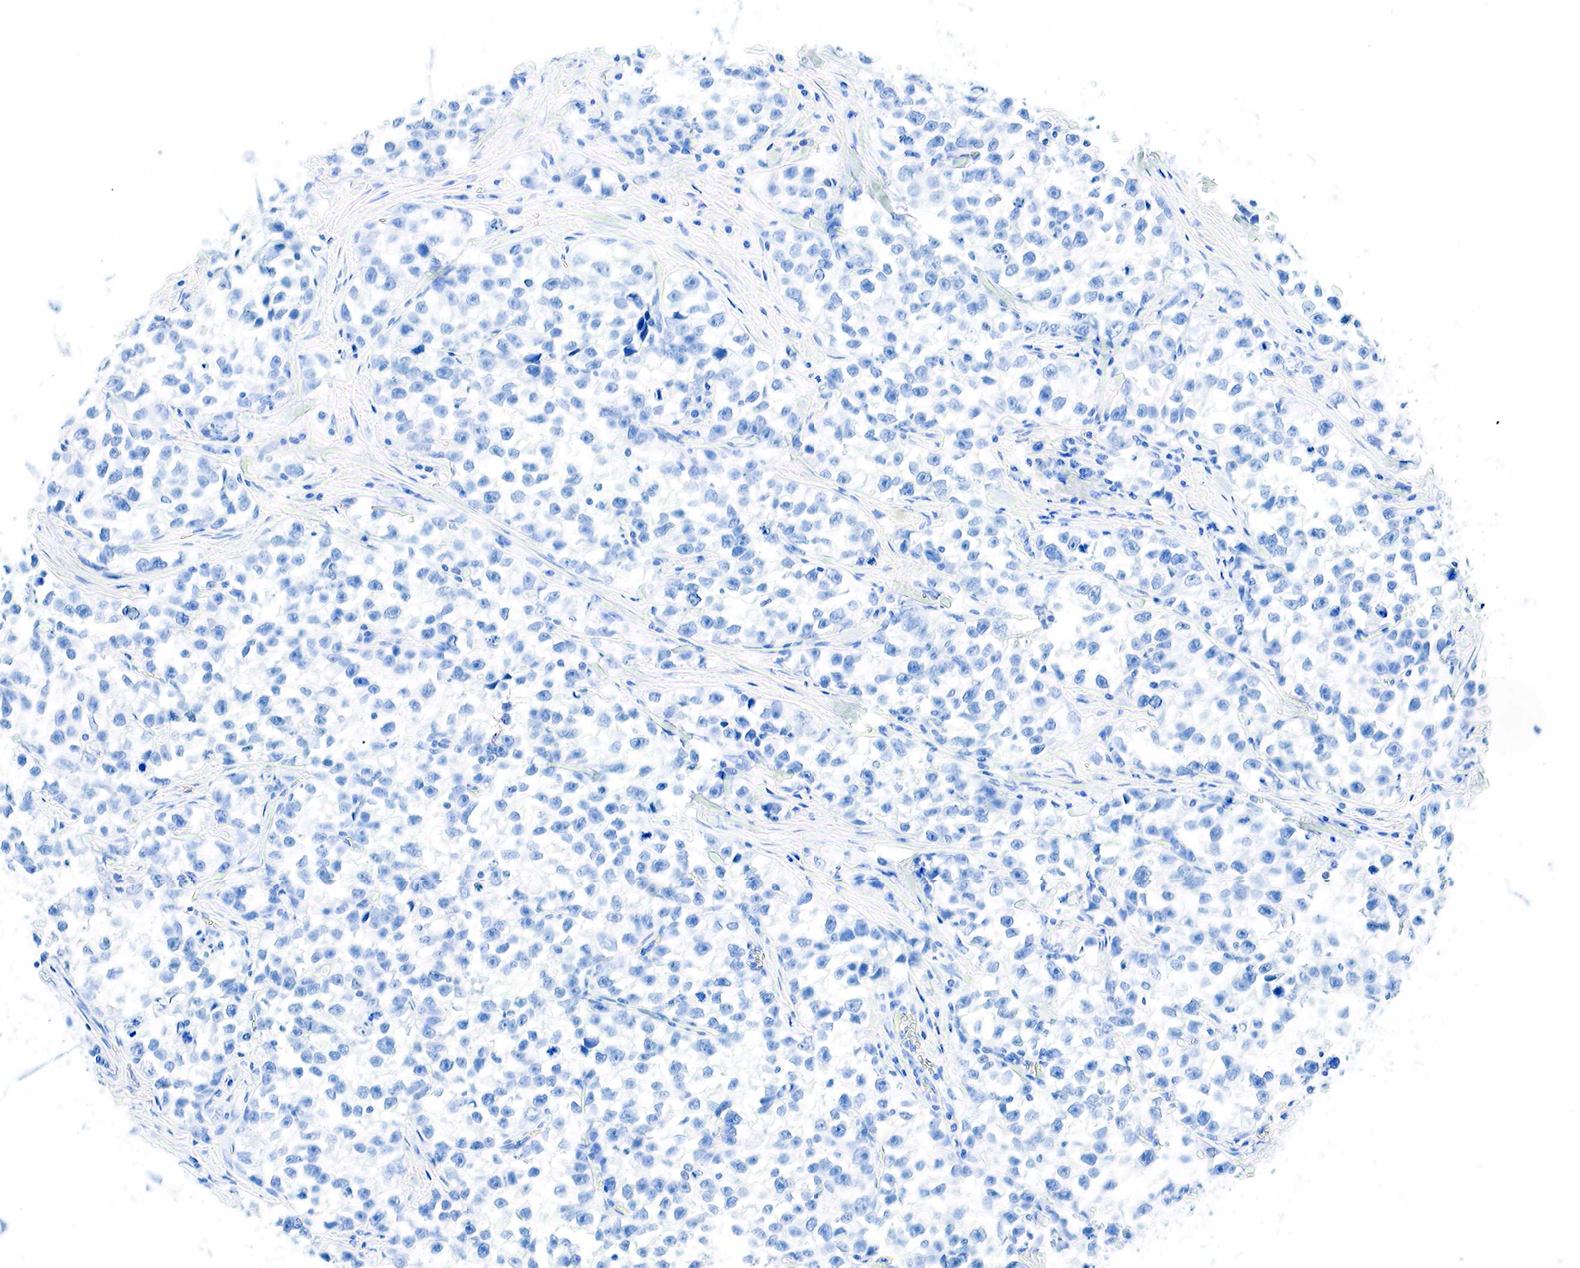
{"staining": {"intensity": "negative", "quantity": "none", "location": "none"}, "tissue": "testis cancer", "cell_type": "Tumor cells", "image_type": "cancer", "snomed": [{"axis": "morphology", "description": "Seminoma, NOS"}, {"axis": "morphology", "description": "Carcinoma, Embryonal, NOS"}, {"axis": "topography", "description": "Testis"}], "caption": "Immunohistochemistry photomicrograph of neoplastic tissue: testis cancer (embryonal carcinoma) stained with DAB (3,3'-diaminobenzidine) displays no significant protein positivity in tumor cells. (Brightfield microscopy of DAB (3,3'-diaminobenzidine) IHC at high magnification).", "gene": "INHA", "patient": {"sex": "male", "age": 30}}